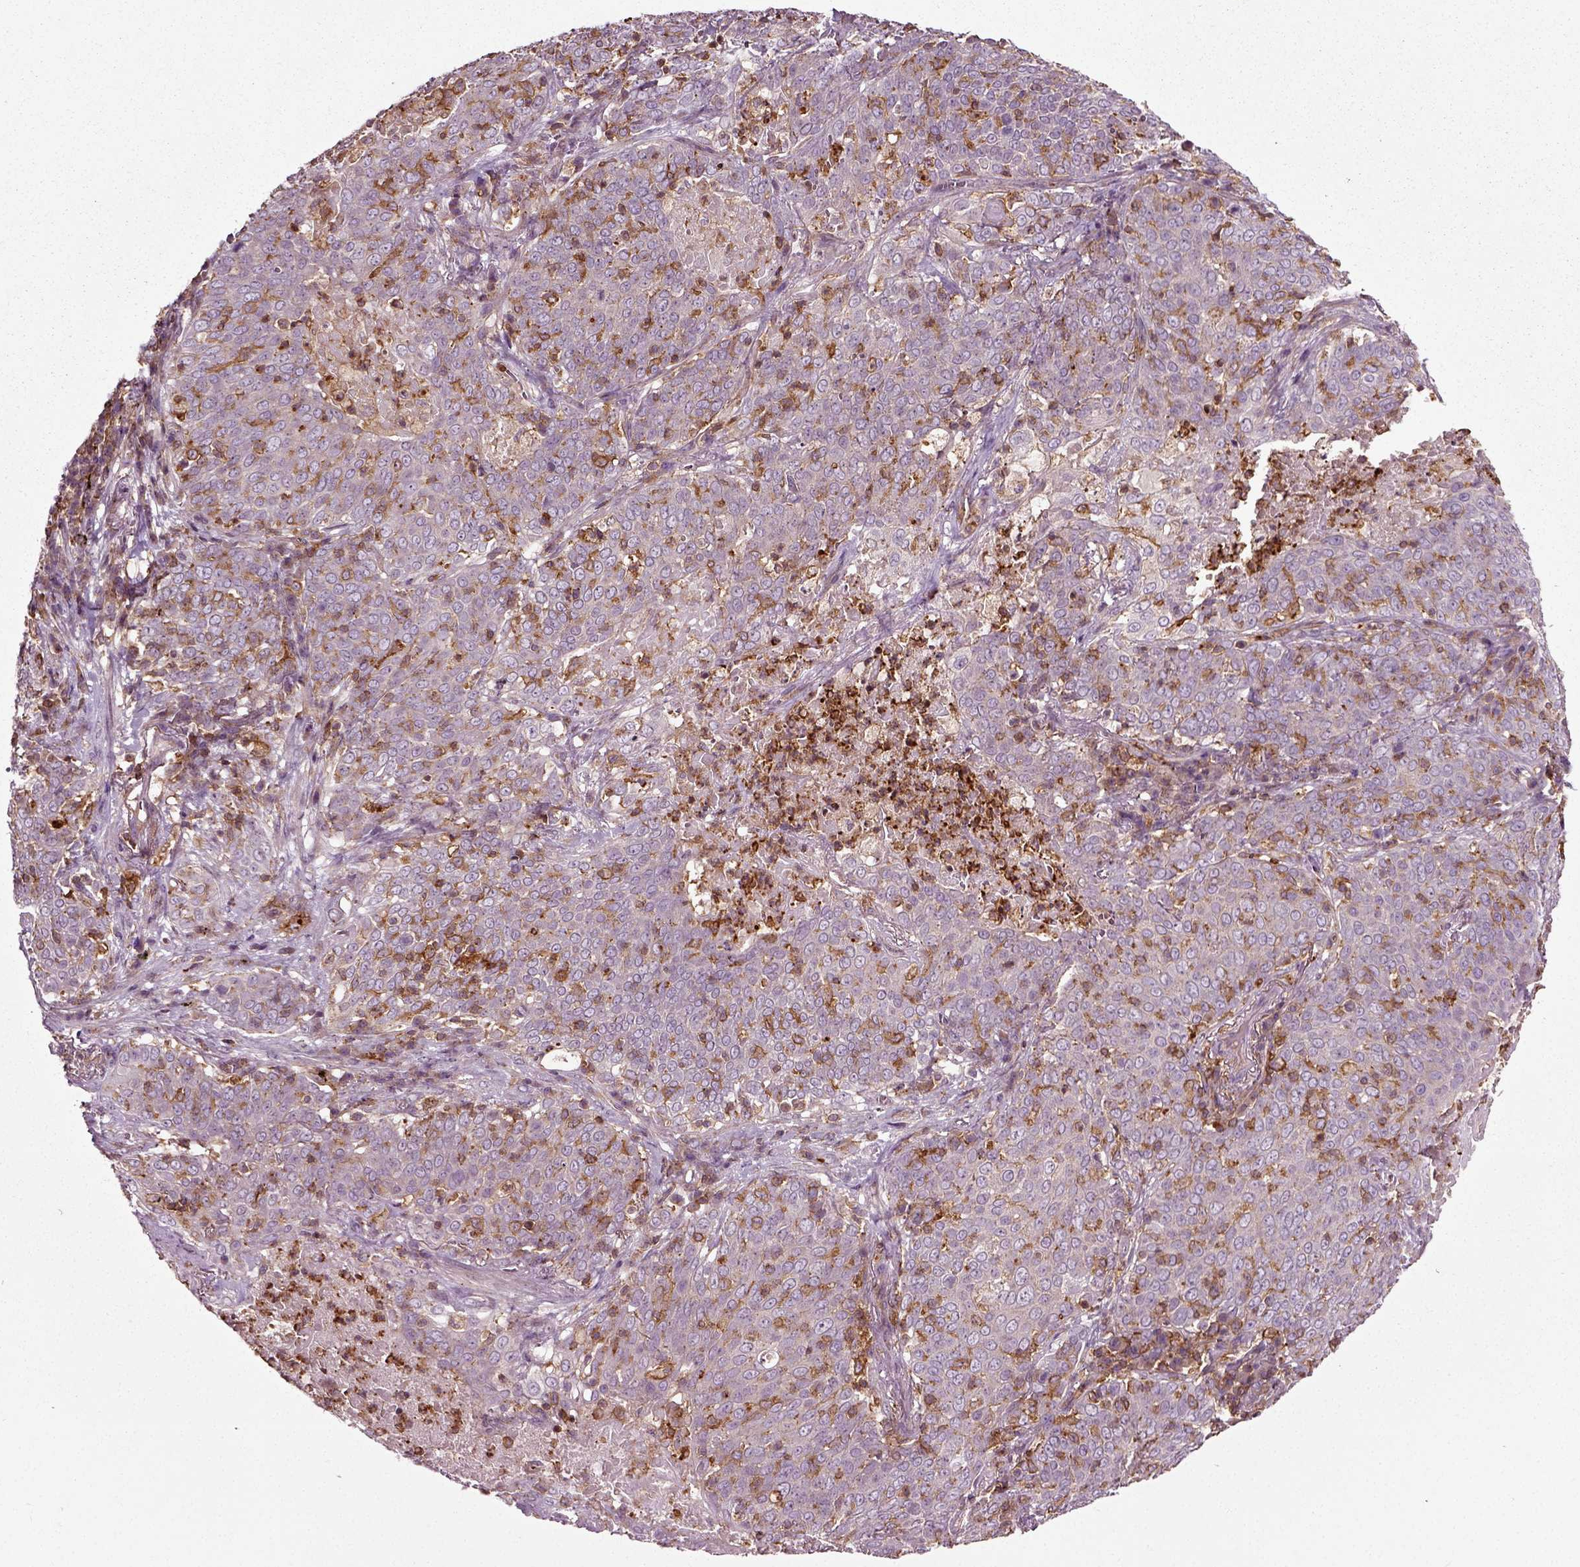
{"staining": {"intensity": "moderate", "quantity": "<25%", "location": "cytoplasmic/membranous"}, "tissue": "lung cancer", "cell_type": "Tumor cells", "image_type": "cancer", "snomed": [{"axis": "morphology", "description": "Squamous cell carcinoma, NOS"}, {"axis": "topography", "description": "Lung"}], "caption": "Immunohistochemistry of human squamous cell carcinoma (lung) demonstrates low levels of moderate cytoplasmic/membranous positivity in approximately <25% of tumor cells. (brown staining indicates protein expression, while blue staining denotes nuclei).", "gene": "RHOF", "patient": {"sex": "male", "age": 82}}